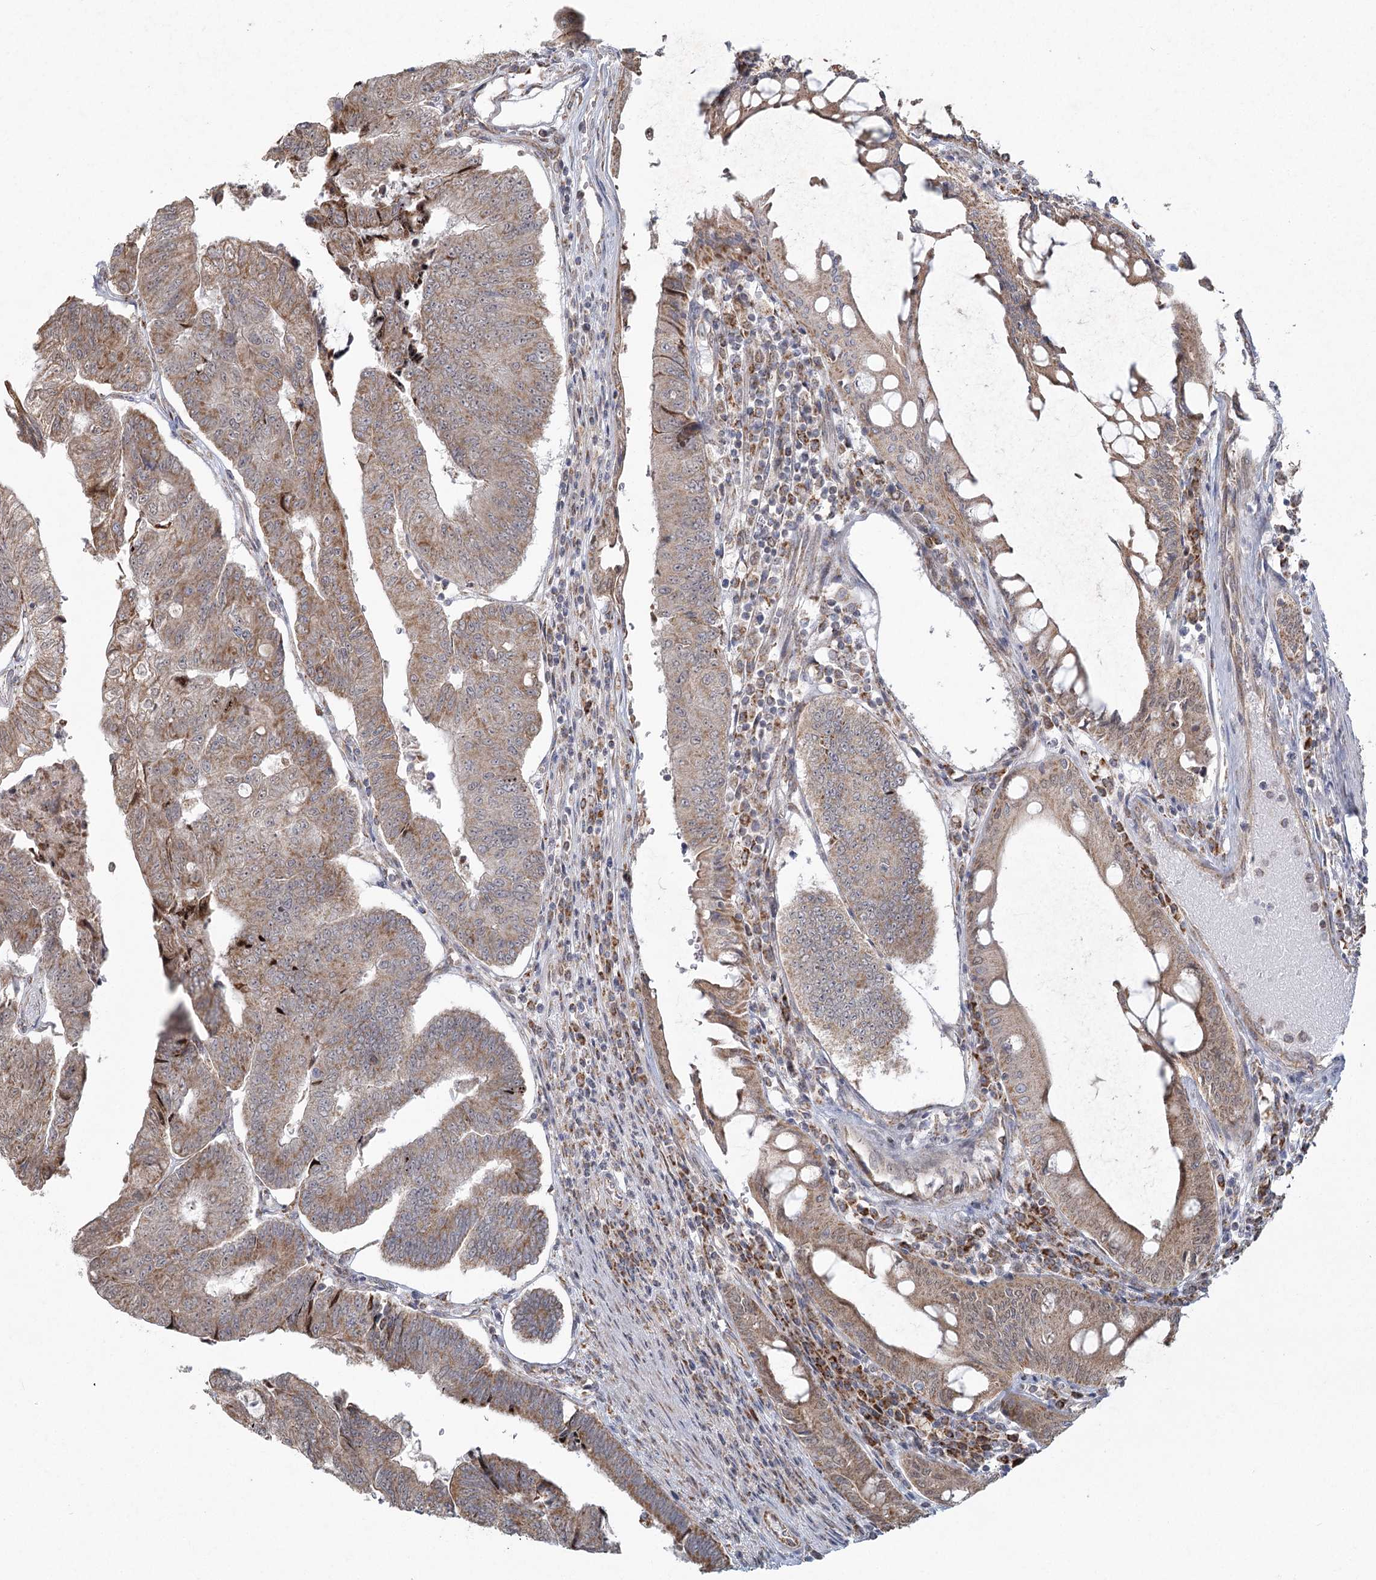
{"staining": {"intensity": "moderate", "quantity": ">75%", "location": "cytoplasmic/membranous"}, "tissue": "colorectal cancer", "cell_type": "Tumor cells", "image_type": "cancer", "snomed": [{"axis": "morphology", "description": "Adenocarcinoma, NOS"}, {"axis": "topography", "description": "Colon"}], "caption": "Immunohistochemical staining of adenocarcinoma (colorectal) displays medium levels of moderate cytoplasmic/membranous staining in about >75% of tumor cells. The staining was performed using DAB, with brown indicating positive protein expression. Nuclei are stained blue with hematoxylin.", "gene": "LACTB", "patient": {"sex": "female", "age": 67}}